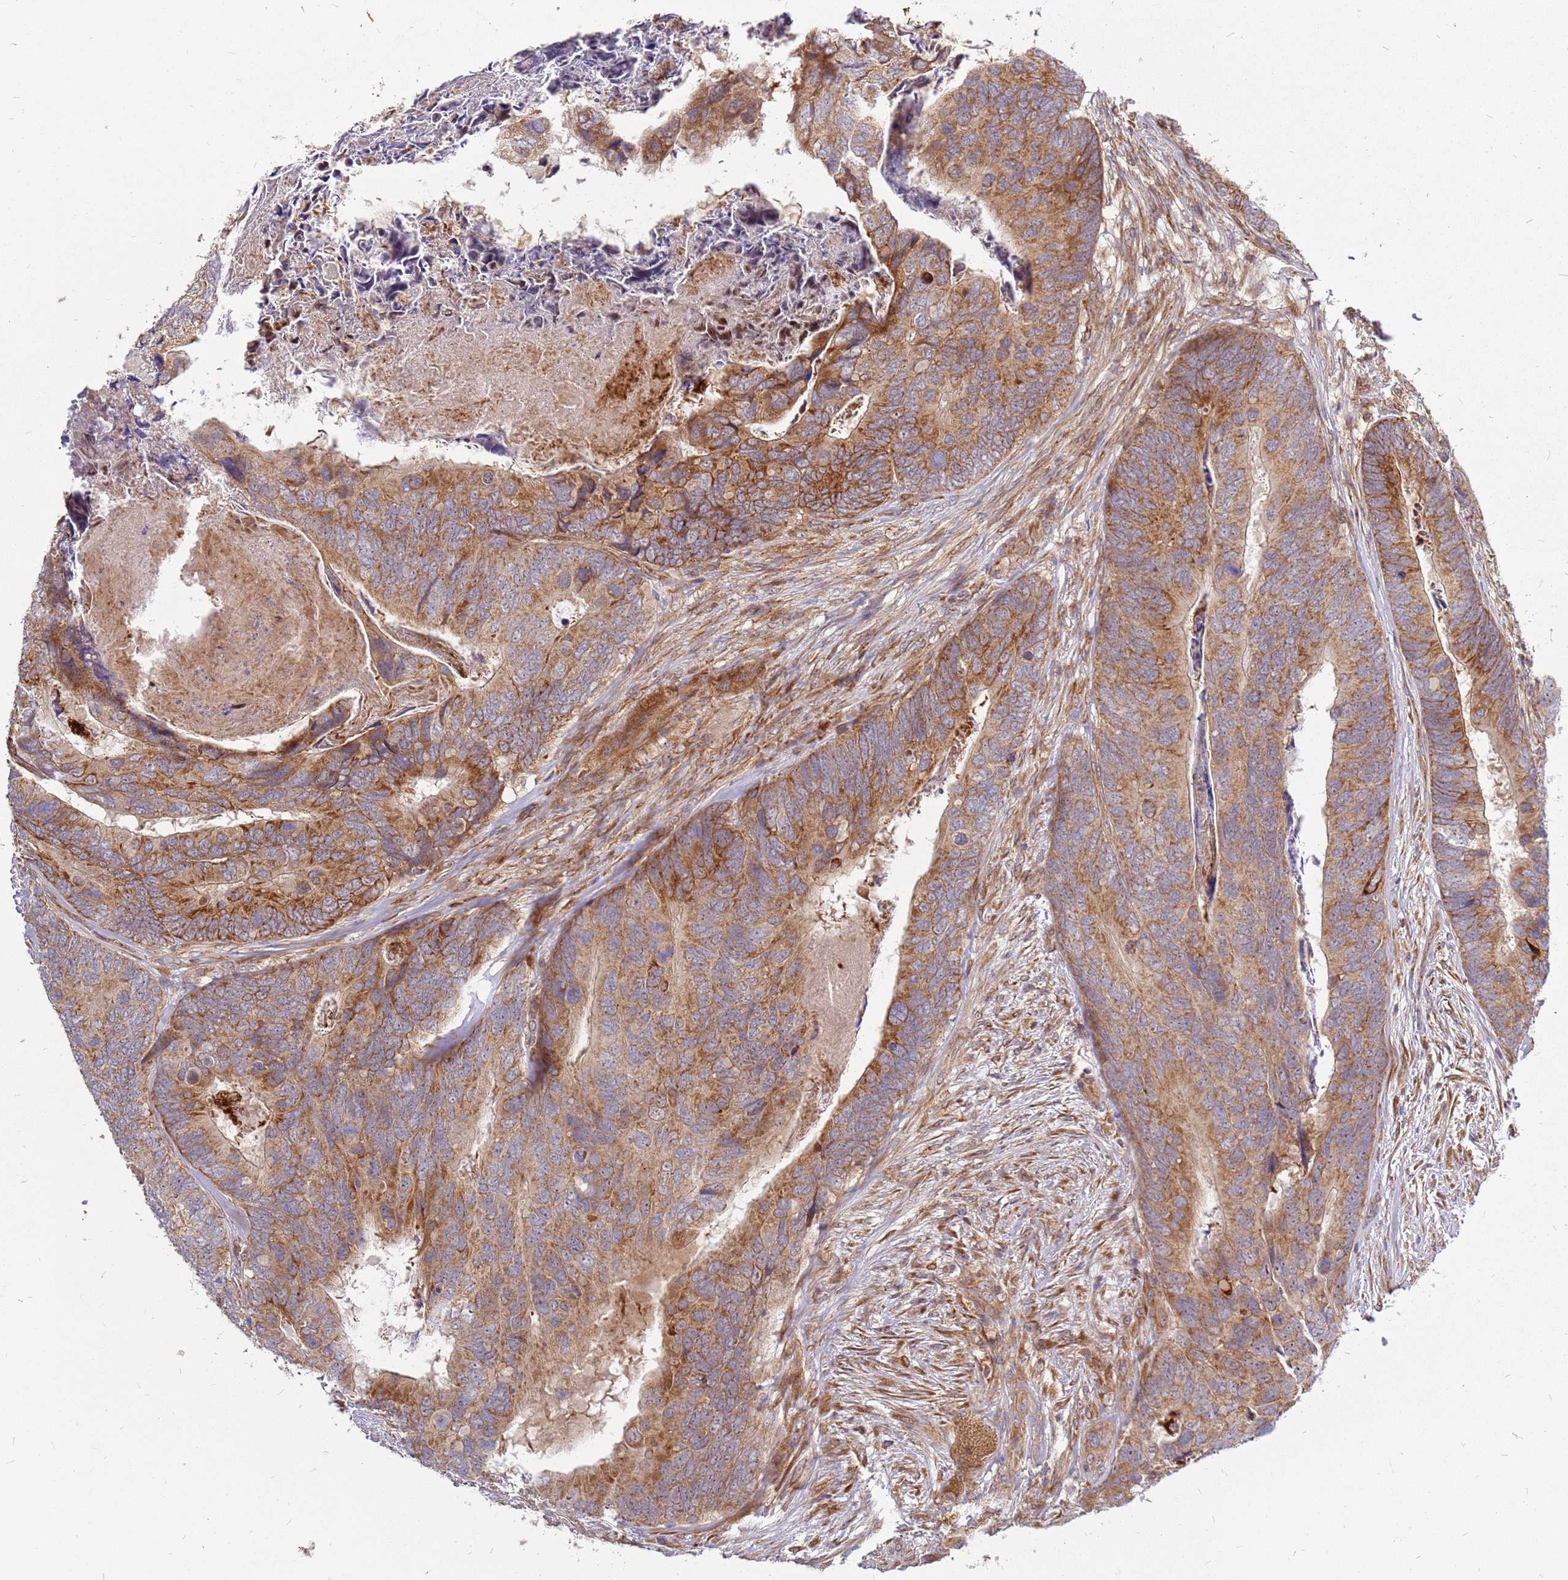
{"staining": {"intensity": "moderate", "quantity": ">75%", "location": "cytoplasmic/membranous"}, "tissue": "colorectal cancer", "cell_type": "Tumor cells", "image_type": "cancer", "snomed": [{"axis": "morphology", "description": "Adenocarcinoma, NOS"}, {"axis": "topography", "description": "Colon"}], "caption": "Human colorectal cancer (adenocarcinoma) stained with a brown dye shows moderate cytoplasmic/membranous positive positivity in approximately >75% of tumor cells.", "gene": "CCDC159", "patient": {"sex": "female", "age": 67}}